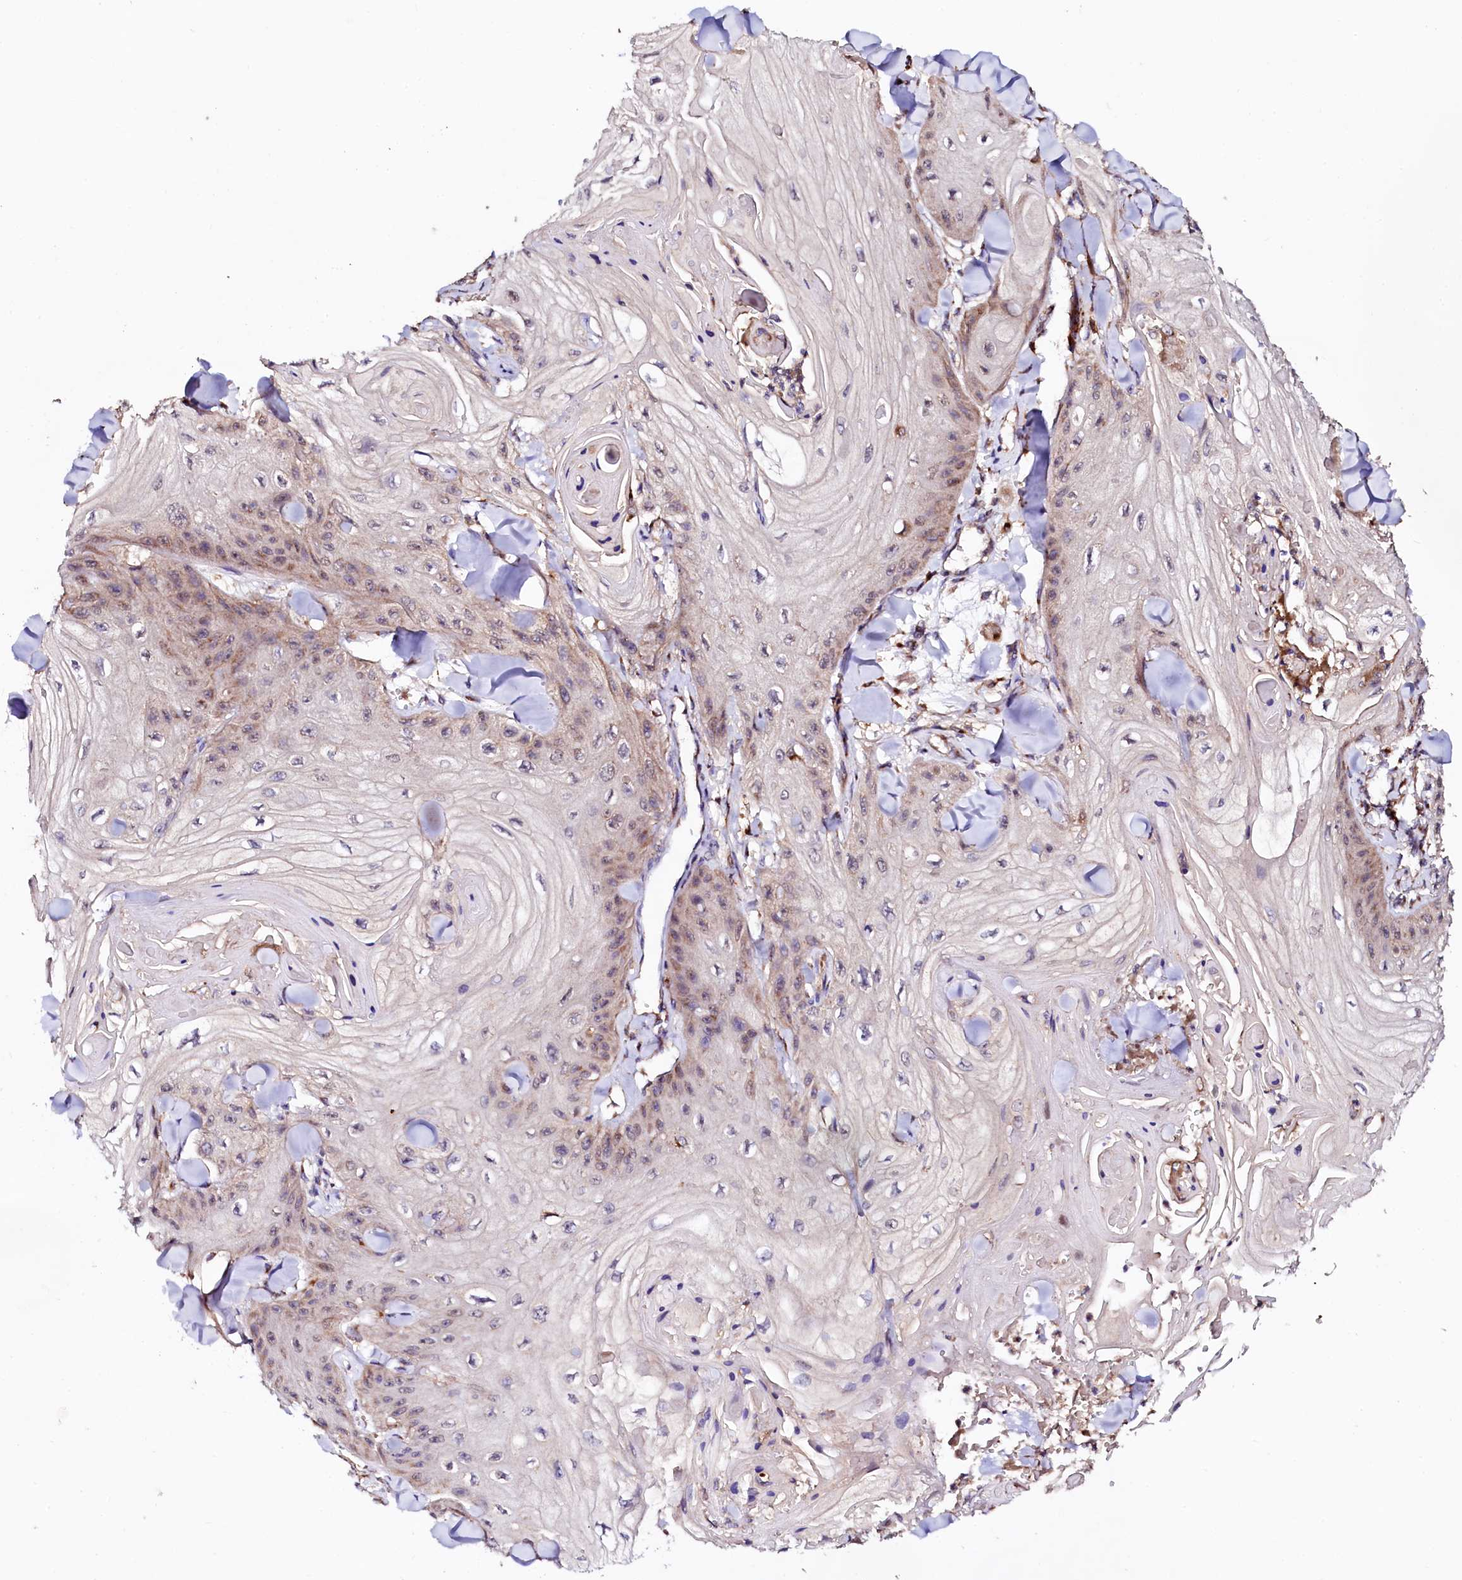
{"staining": {"intensity": "weak", "quantity": "25%-75%", "location": "cytoplasmic/membranous"}, "tissue": "skin cancer", "cell_type": "Tumor cells", "image_type": "cancer", "snomed": [{"axis": "morphology", "description": "Squamous cell carcinoma, NOS"}, {"axis": "topography", "description": "Skin"}], "caption": "Skin squamous cell carcinoma stained with a protein marker exhibits weak staining in tumor cells.", "gene": "ST3GAL1", "patient": {"sex": "male", "age": 74}}